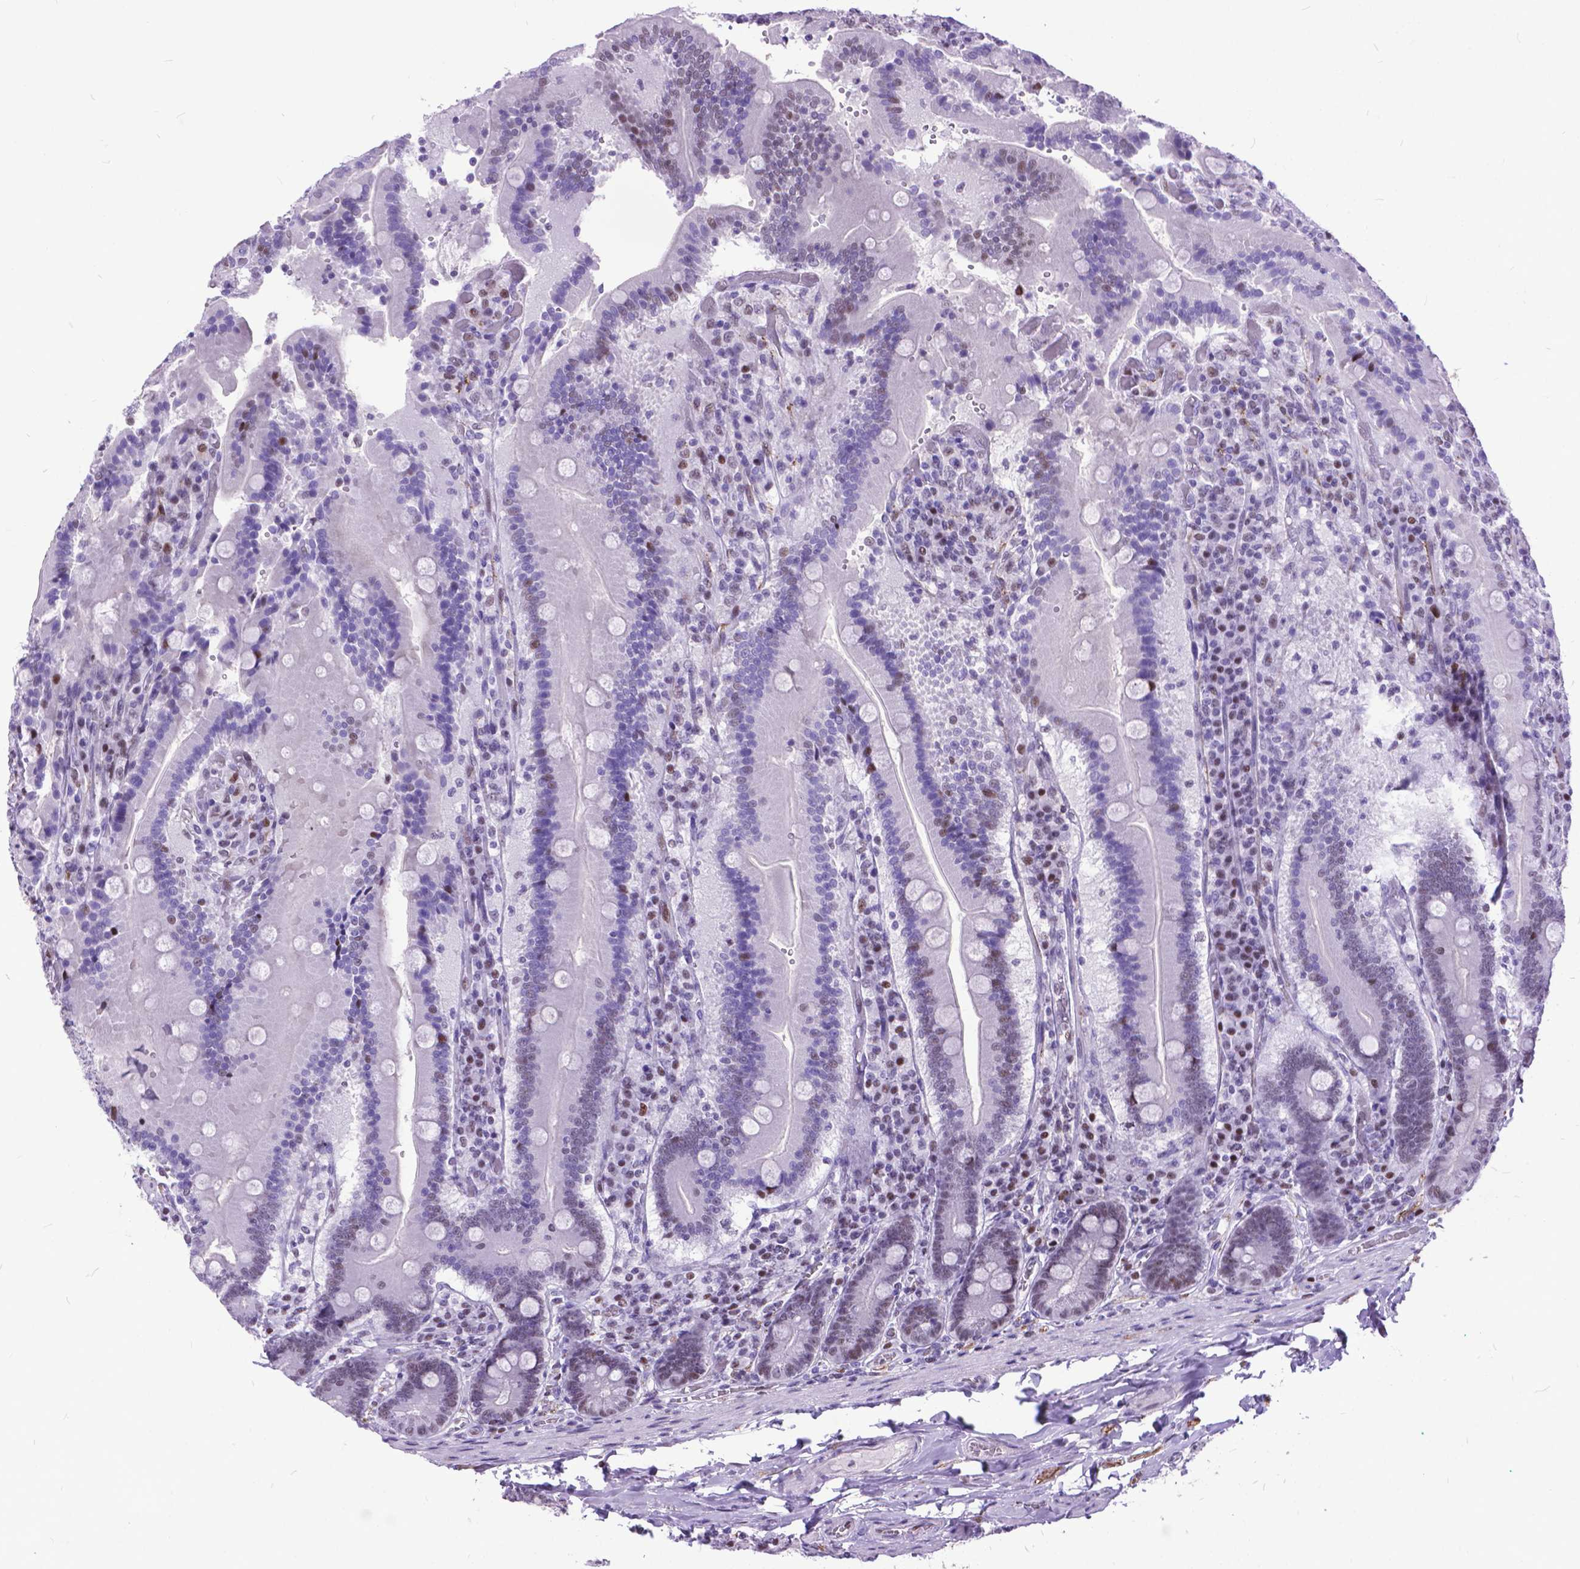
{"staining": {"intensity": "weak", "quantity": "25%-75%", "location": "nuclear"}, "tissue": "duodenum", "cell_type": "Glandular cells", "image_type": "normal", "snomed": [{"axis": "morphology", "description": "Normal tissue, NOS"}, {"axis": "topography", "description": "Duodenum"}], "caption": "Duodenum stained with immunohistochemistry exhibits weak nuclear staining in about 25%-75% of glandular cells. The protein is stained brown, and the nuclei are stained in blue (DAB IHC with brightfield microscopy, high magnification).", "gene": "POLE4", "patient": {"sex": "female", "age": 62}}